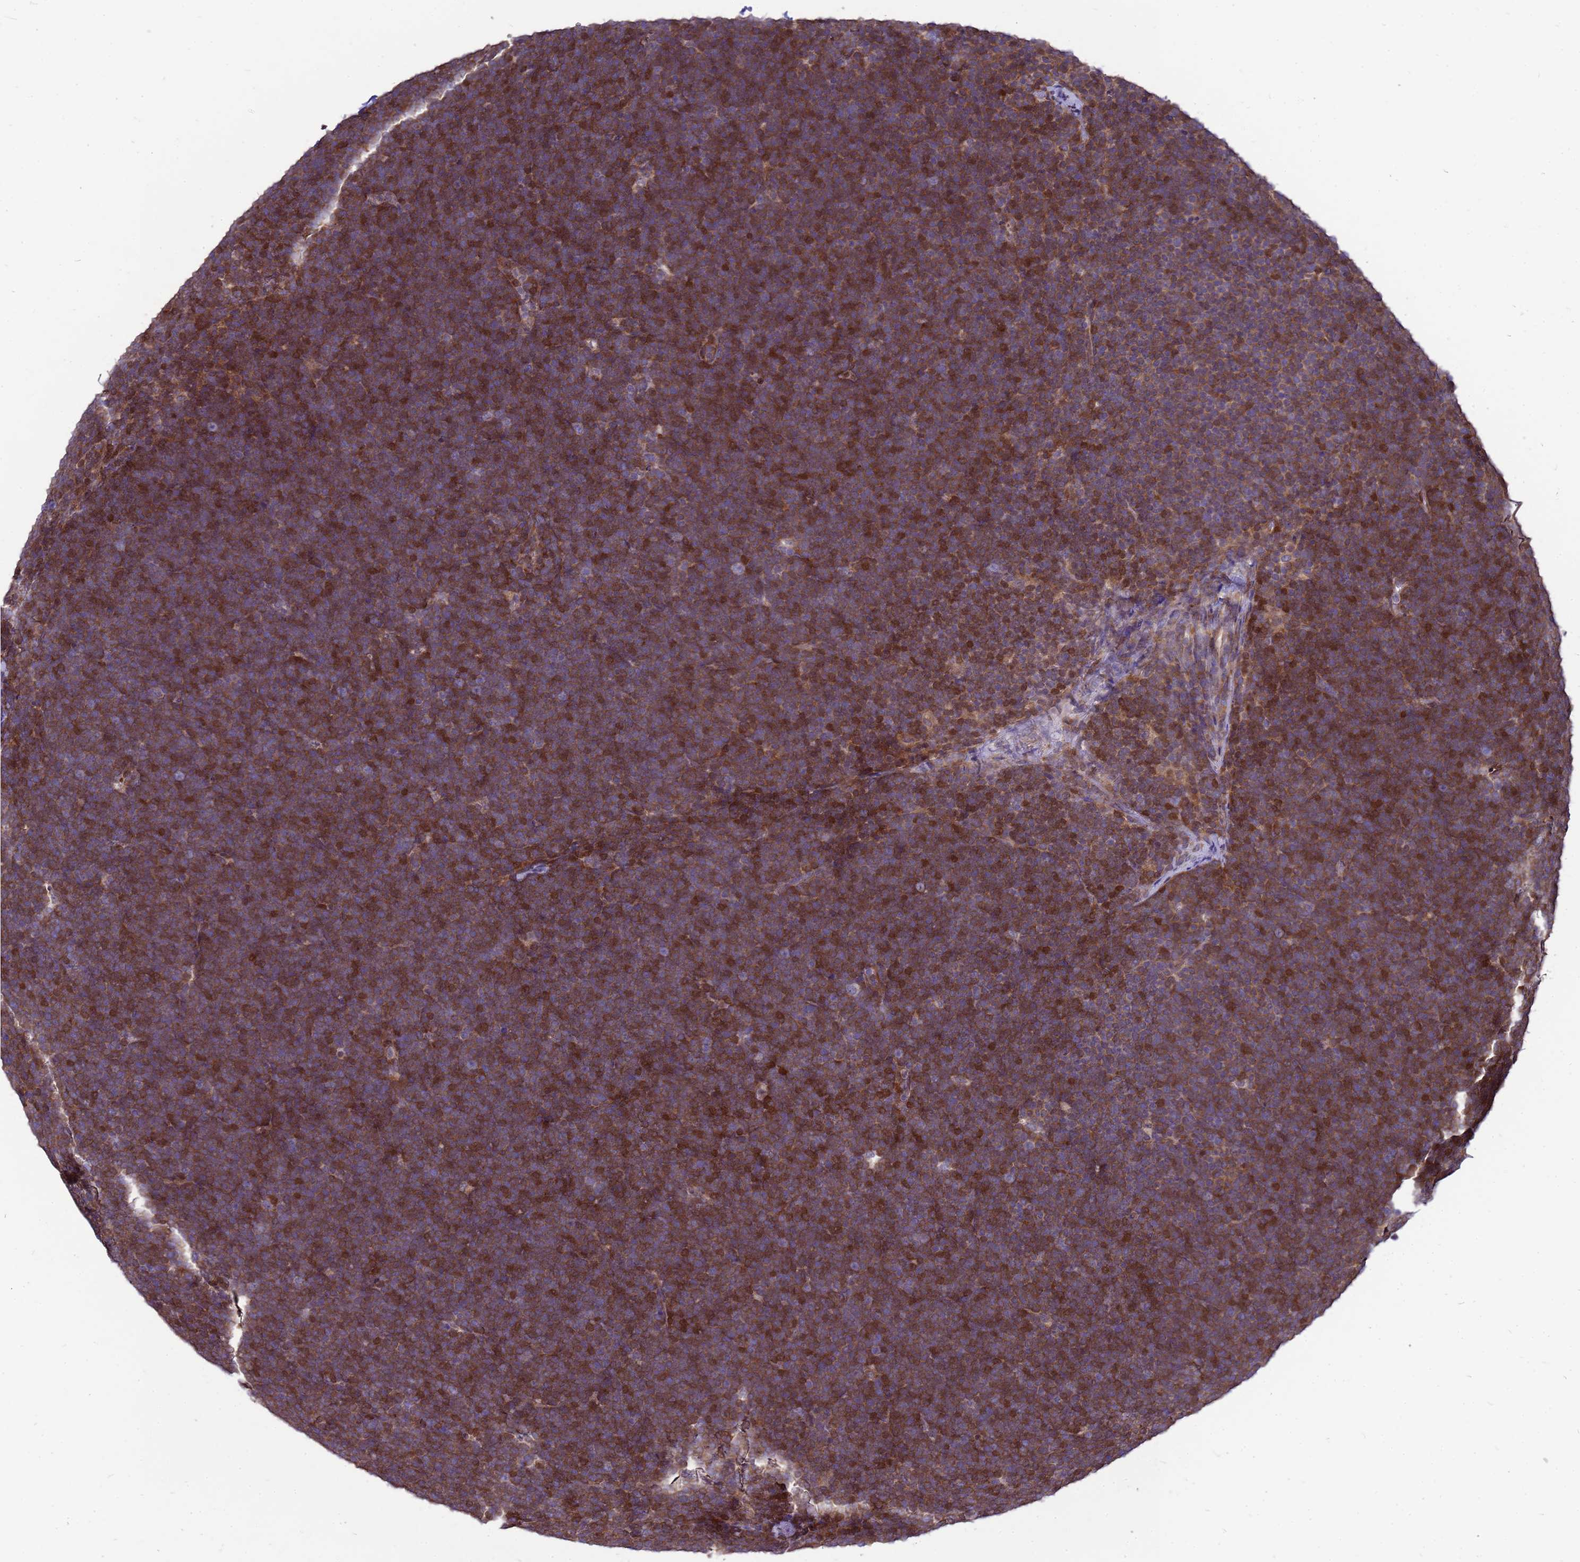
{"staining": {"intensity": "strong", "quantity": "25%-75%", "location": "cytoplasmic/membranous,nuclear"}, "tissue": "lymphoma", "cell_type": "Tumor cells", "image_type": "cancer", "snomed": [{"axis": "morphology", "description": "Malignant lymphoma, non-Hodgkin's type, High grade"}, {"axis": "topography", "description": "Lymph node"}], "caption": "This photomicrograph displays lymphoma stained with immunohistochemistry to label a protein in brown. The cytoplasmic/membranous and nuclear of tumor cells show strong positivity for the protein. Nuclei are counter-stained blue.", "gene": "EIF4EBP3", "patient": {"sex": "male", "age": 13}}